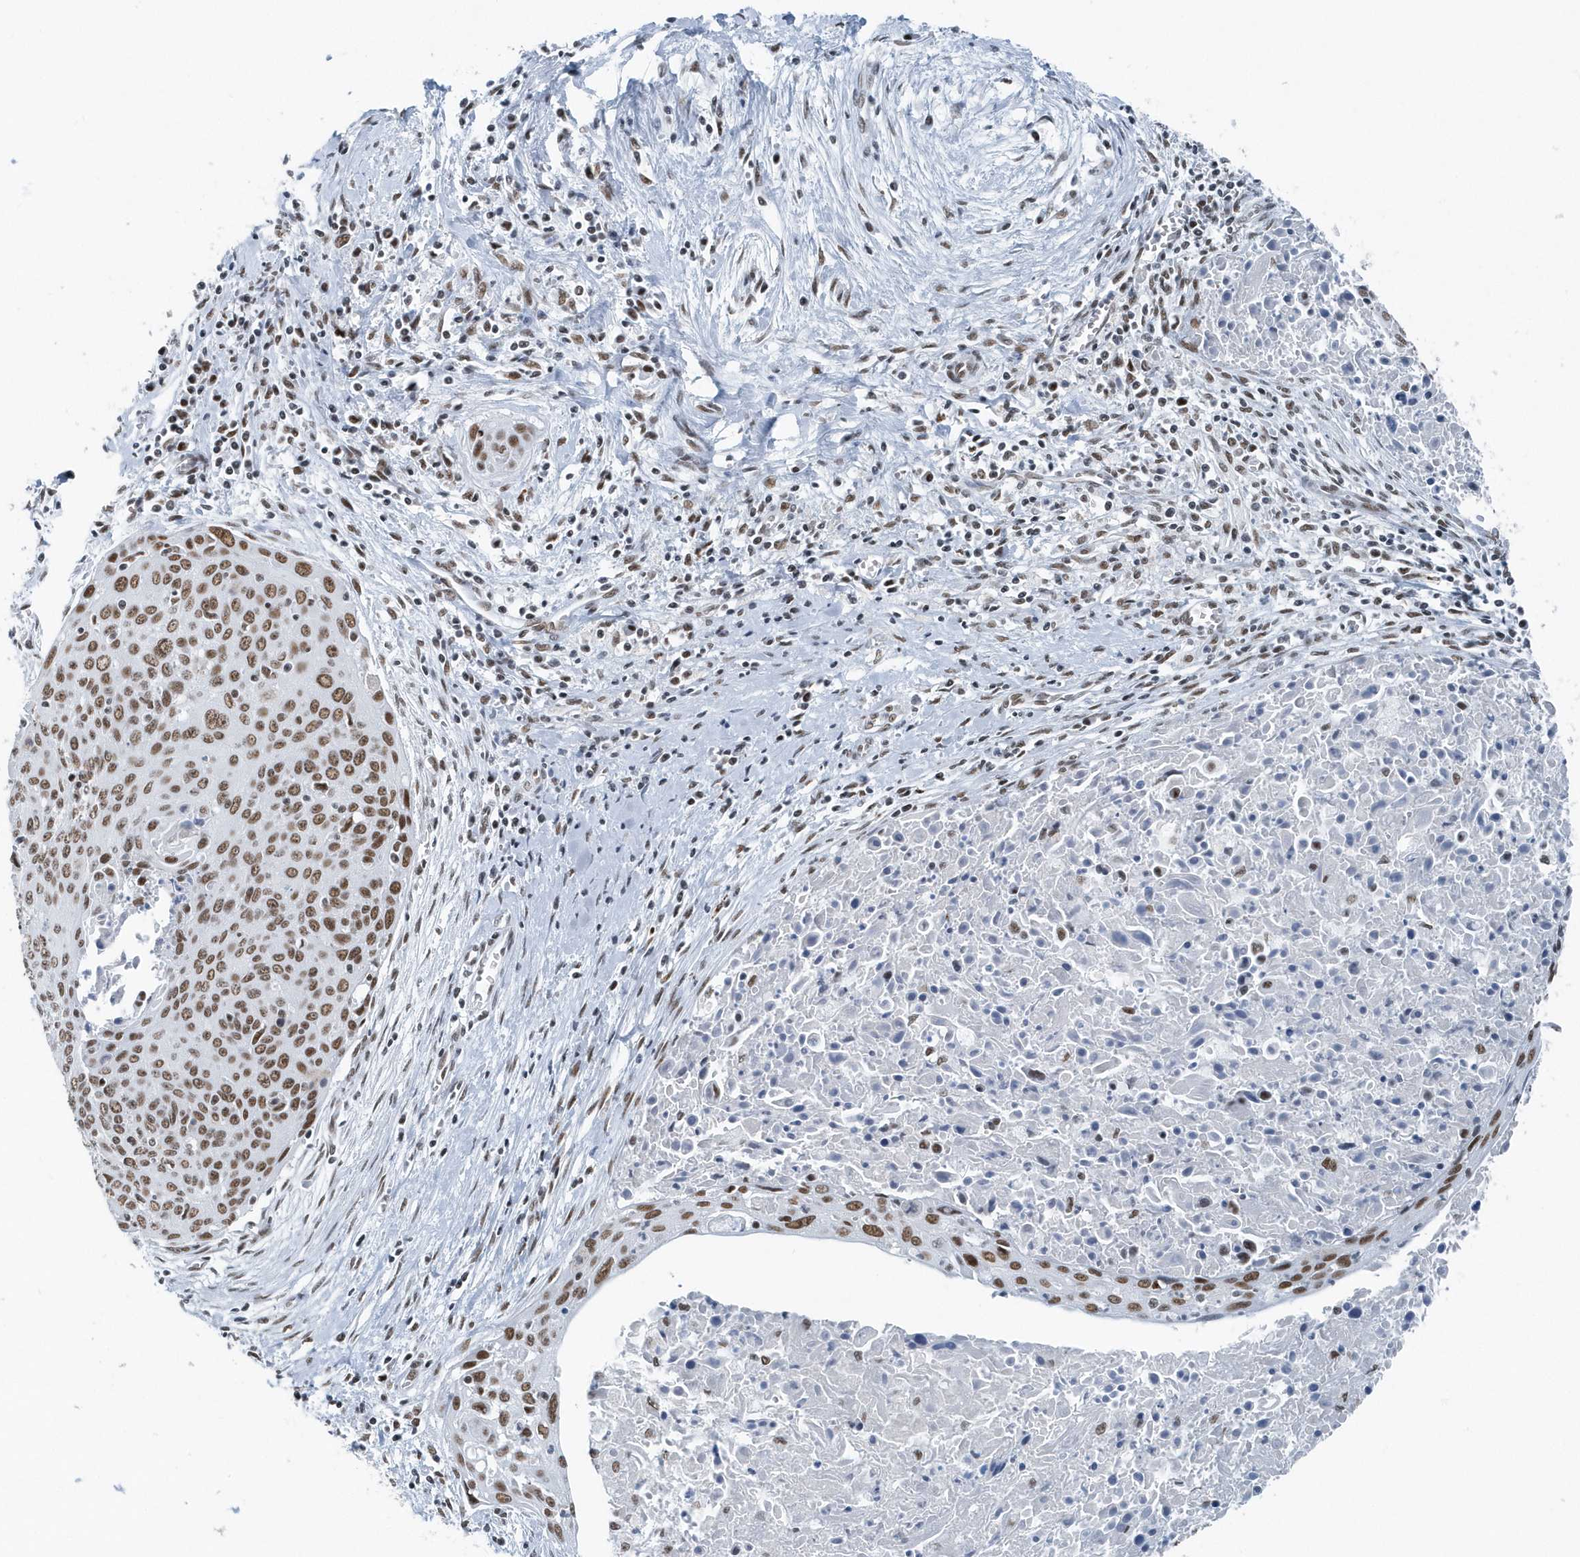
{"staining": {"intensity": "strong", "quantity": ">75%", "location": "nuclear"}, "tissue": "cervical cancer", "cell_type": "Tumor cells", "image_type": "cancer", "snomed": [{"axis": "morphology", "description": "Squamous cell carcinoma, NOS"}, {"axis": "topography", "description": "Cervix"}], "caption": "This is an image of immunohistochemistry staining of cervical cancer (squamous cell carcinoma), which shows strong staining in the nuclear of tumor cells.", "gene": "FIP1L1", "patient": {"sex": "female", "age": 55}}